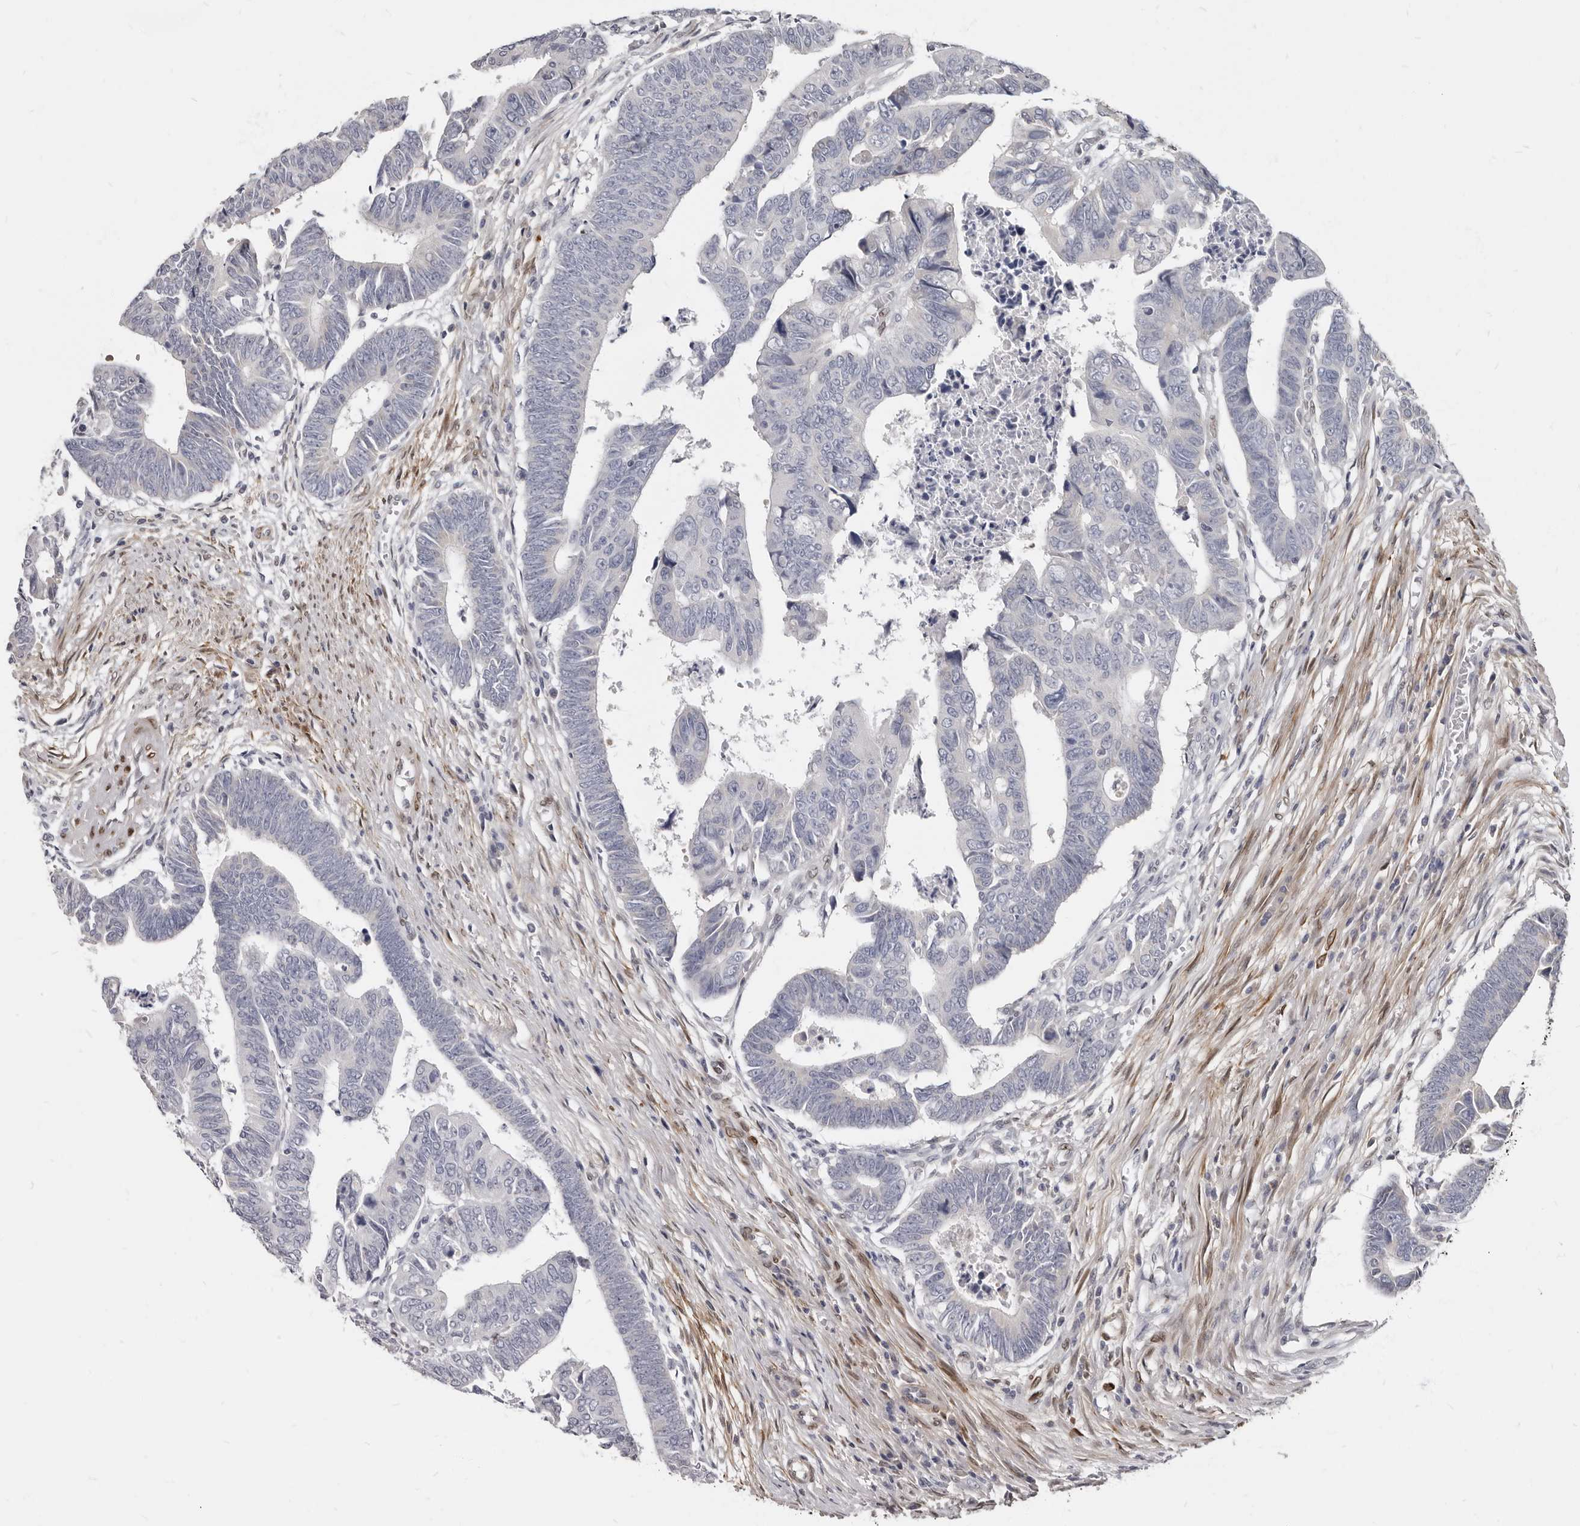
{"staining": {"intensity": "negative", "quantity": "none", "location": "none"}, "tissue": "colorectal cancer", "cell_type": "Tumor cells", "image_type": "cancer", "snomed": [{"axis": "morphology", "description": "Adenocarcinoma, NOS"}, {"axis": "topography", "description": "Rectum"}], "caption": "Immunohistochemical staining of human colorectal adenocarcinoma displays no significant expression in tumor cells.", "gene": "MRGPRF", "patient": {"sex": "female", "age": 65}}